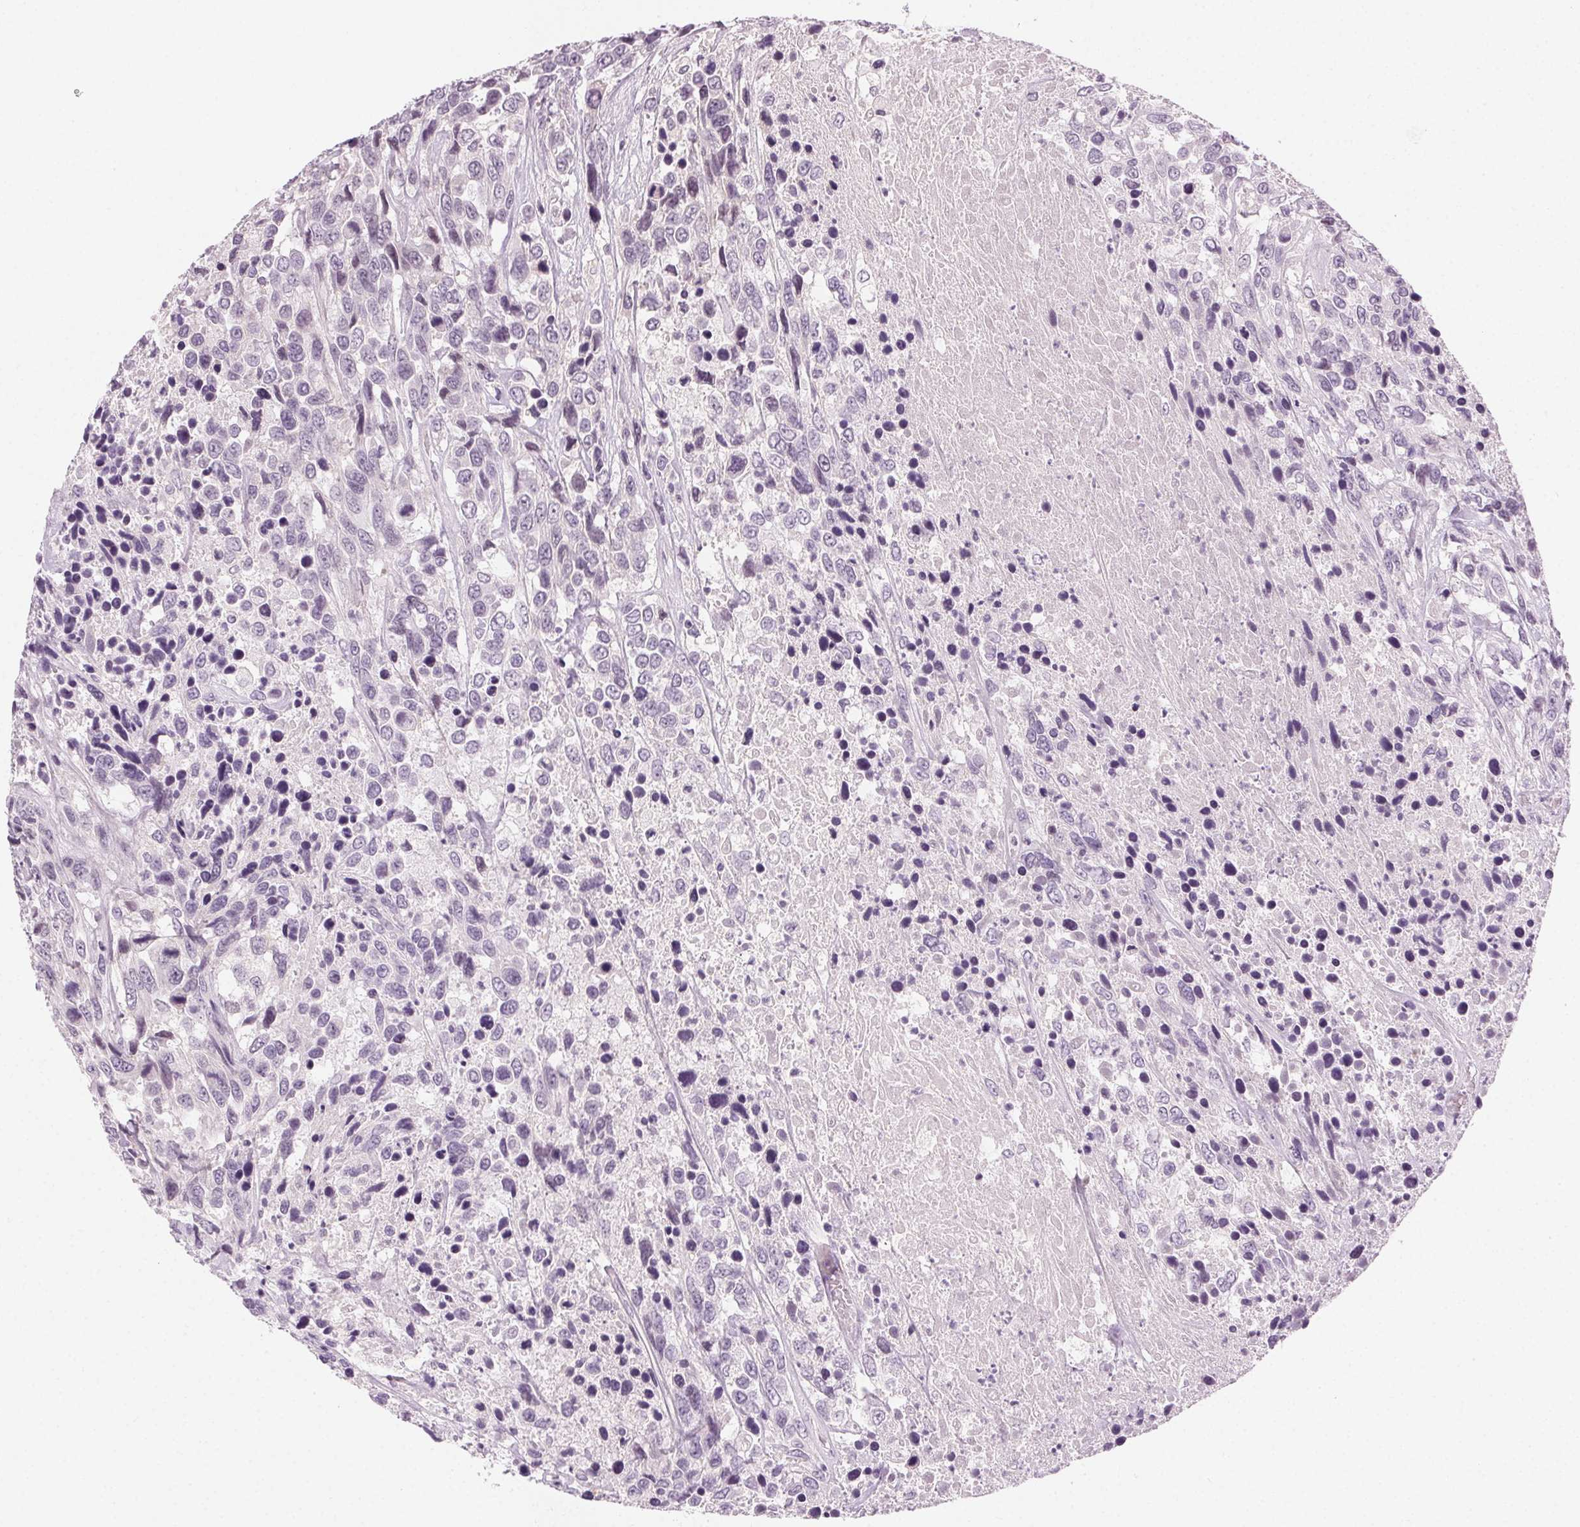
{"staining": {"intensity": "negative", "quantity": "none", "location": "none"}, "tissue": "urothelial cancer", "cell_type": "Tumor cells", "image_type": "cancer", "snomed": [{"axis": "morphology", "description": "Urothelial carcinoma, High grade"}, {"axis": "topography", "description": "Urinary bladder"}], "caption": "Immunohistochemistry histopathology image of neoplastic tissue: human urothelial carcinoma (high-grade) stained with DAB displays no significant protein expression in tumor cells.", "gene": "HSF5", "patient": {"sex": "female", "age": 70}}